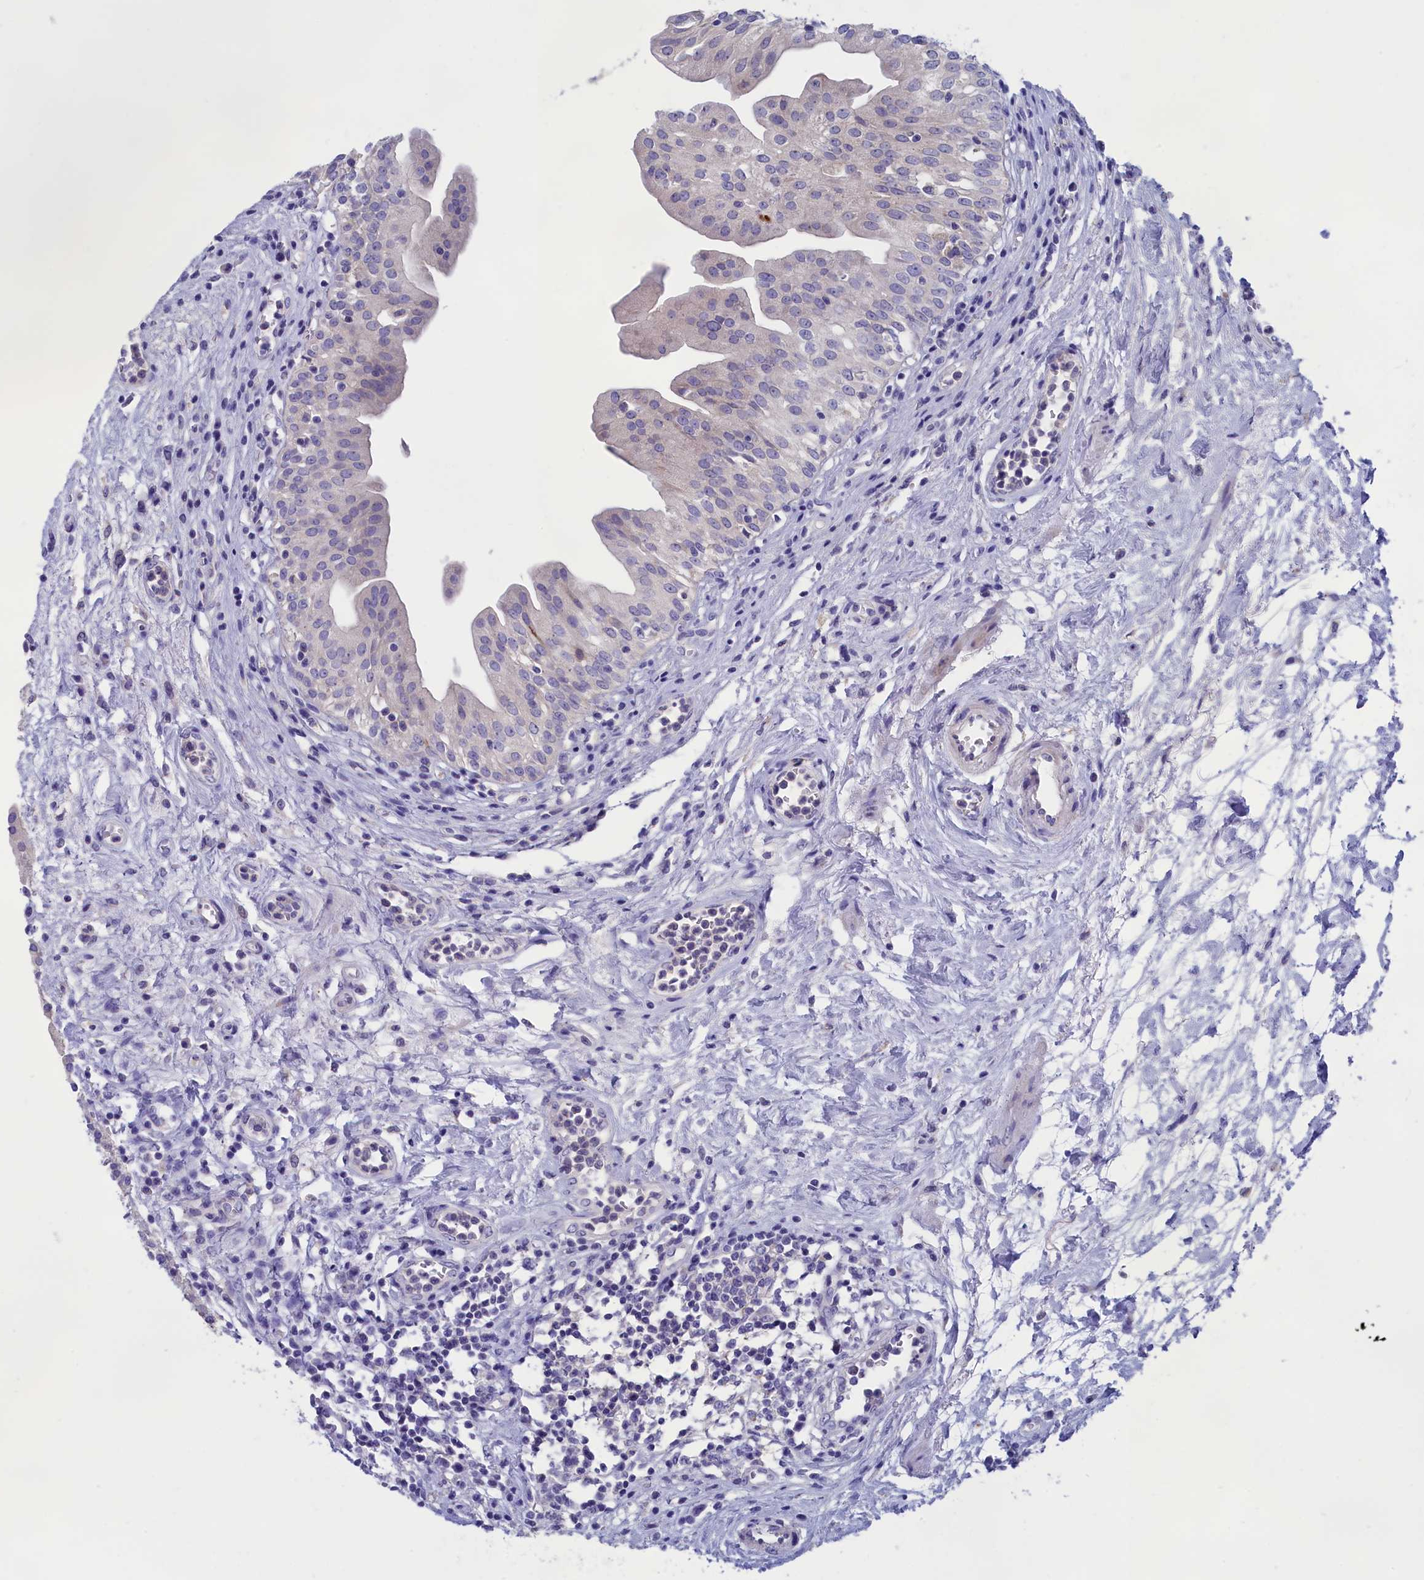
{"staining": {"intensity": "moderate", "quantity": "<25%", "location": "cytoplasmic/membranous"}, "tissue": "urinary bladder", "cell_type": "Urothelial cells", "image_type": "normal", "snomed": [{"axis": "morphology", "description": "Normal tissue, NOS"}, {"axis": "morphology", "description": "Inflammation, NOS"}, {"axis": "topography", "description": "Urinary bladder"}], "caption": "Urinary bladder stained with a brown dye reveals moderate cytoplasmic/membranous positive expression in about <25% of urothelial cells.", "gene": "VPS35L", "patient": {"sex": "male", "age": 63}}